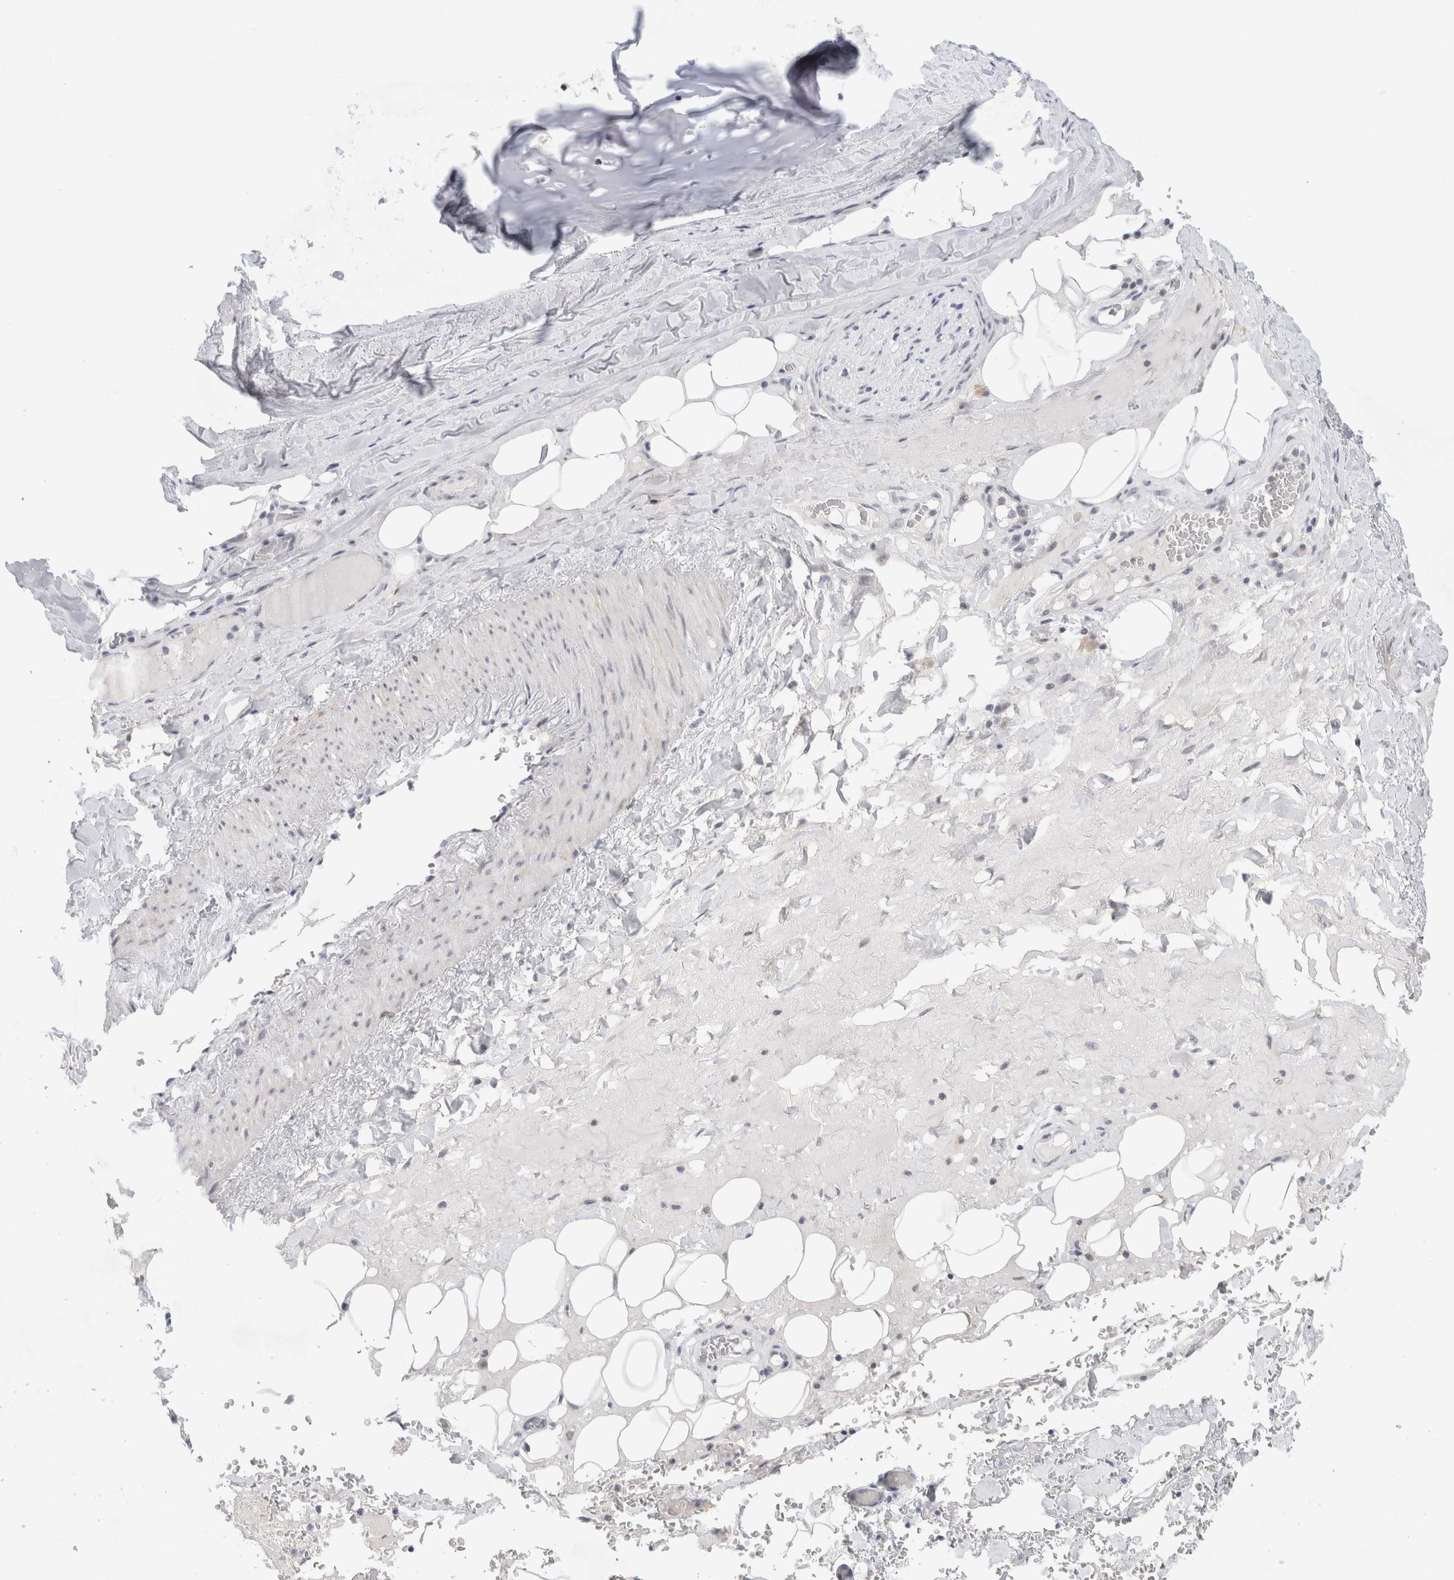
{"staining": {"intensity": "negative", "quantity": "none", "location": "none"}, "tissue": "adipose tissue", "cell_type": "Adipocytes", "image_type": "normal", "snomed": [{"axis": "morphology", "description": "Normal tissue, NOS"}, {"axis": "topography", "description": "Cartilage tissue"}], "caption": "Protein analysis of normal adipose tissue reveals no significant positivity in adipocytes. Nuclei are stained in blue.", "gene": "KNL1", "patient": {"sex": "female", "age": 63}}